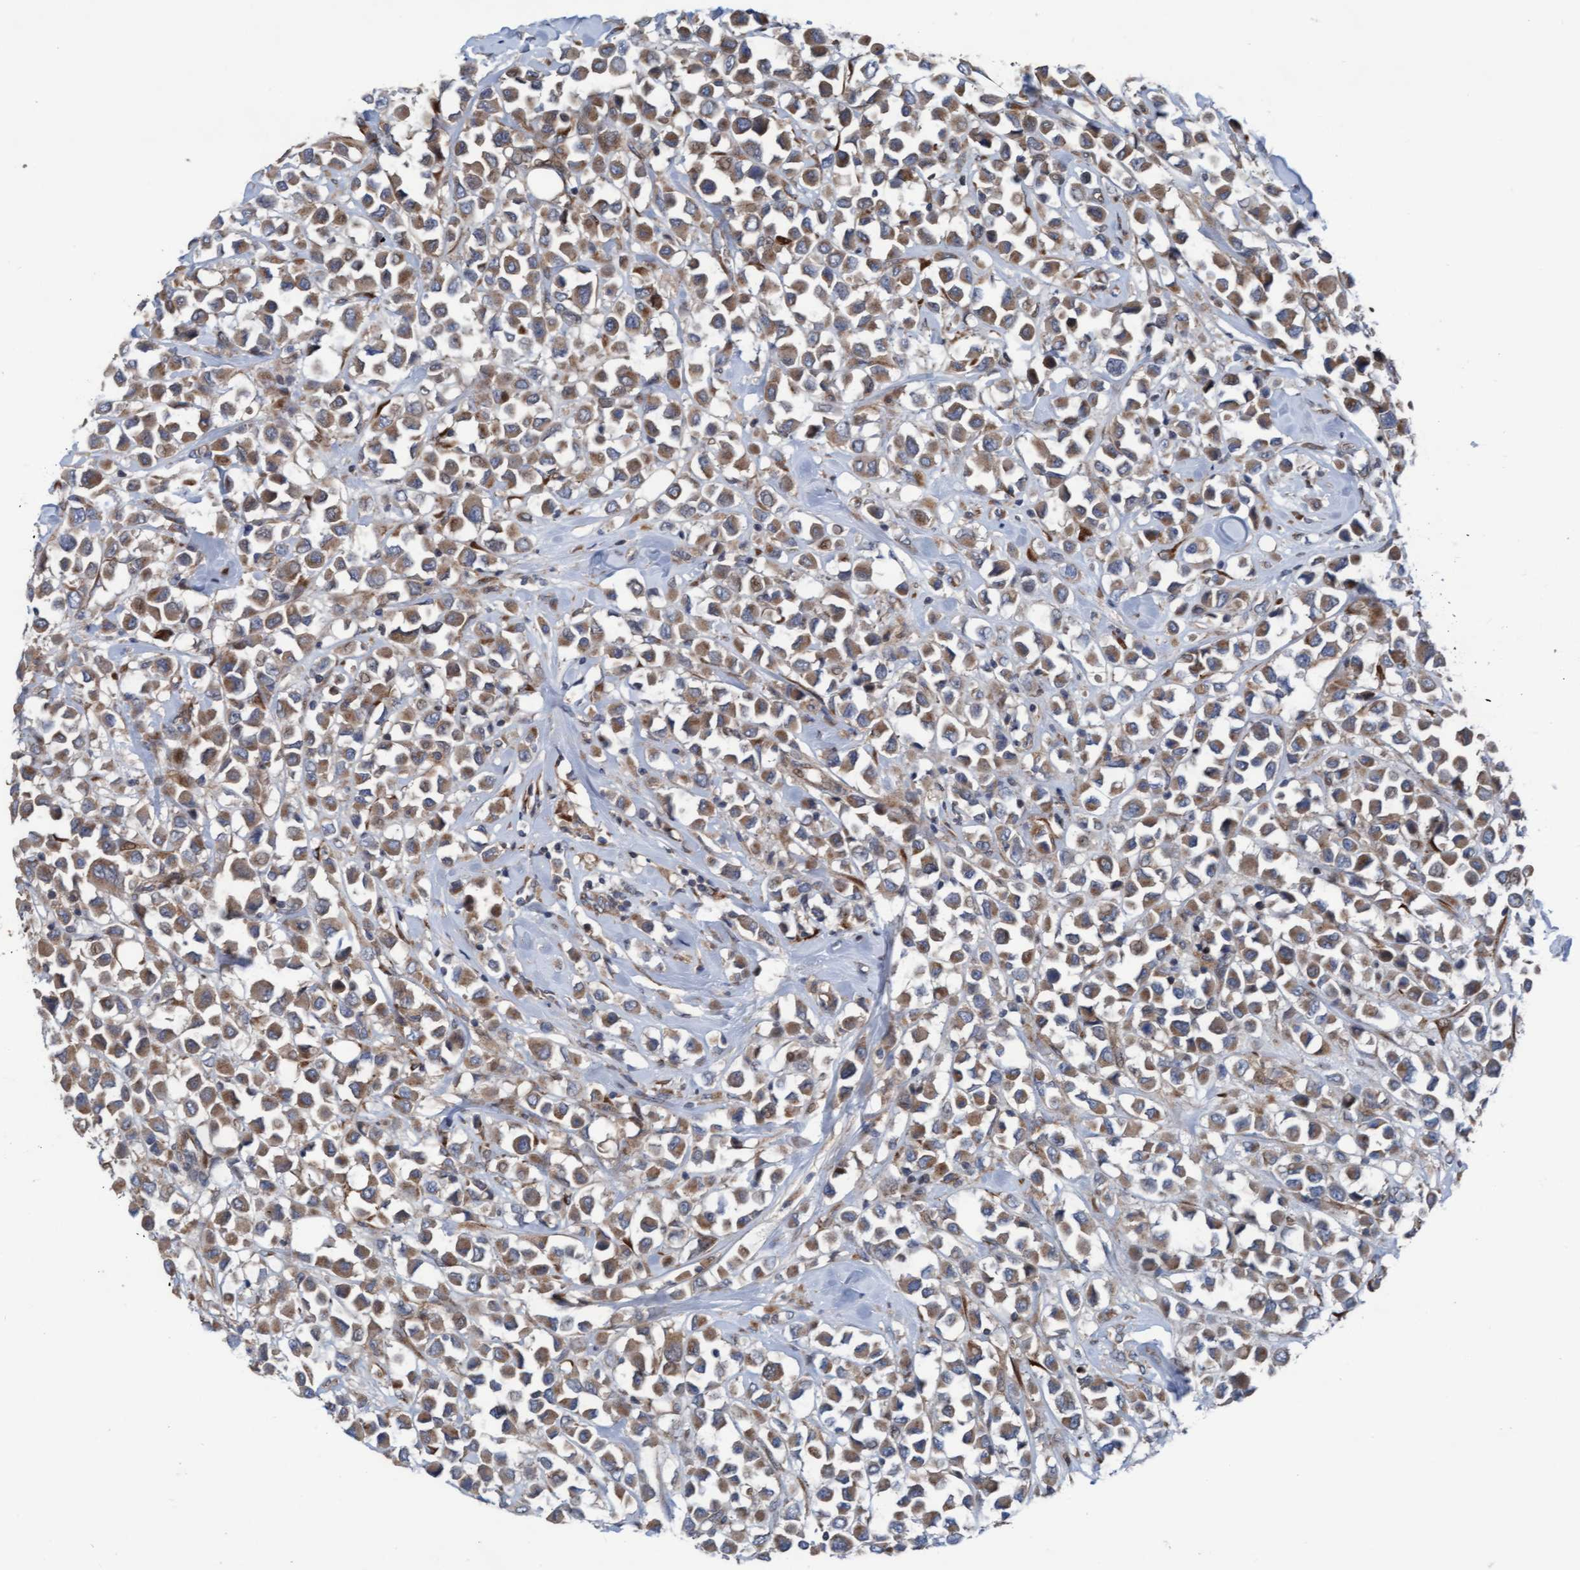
{"staining": {"intensity": "moderate", "quantity": ">75%", "location": "cytoplasmic/membranous"}, "tissue": "breast cancer", "cell_type": "Tumor cells", "image_type": "cancer", "snomed": [{"axis": "morphology", "description": "Duct carcinoma"}, {"axis": "topography", "description": "Breast"}], "caption": "Brown immunohistochemical staining in human invasive ductal carcinoma (breast) shows moderate cytoplasmic/membranous expression in approximately >75% of tumor cells. The protein is shown in brown color, while the nuclei are stained blue.", "gene": "KLHL26", "patient": {"sex": "female", "age": 61}}